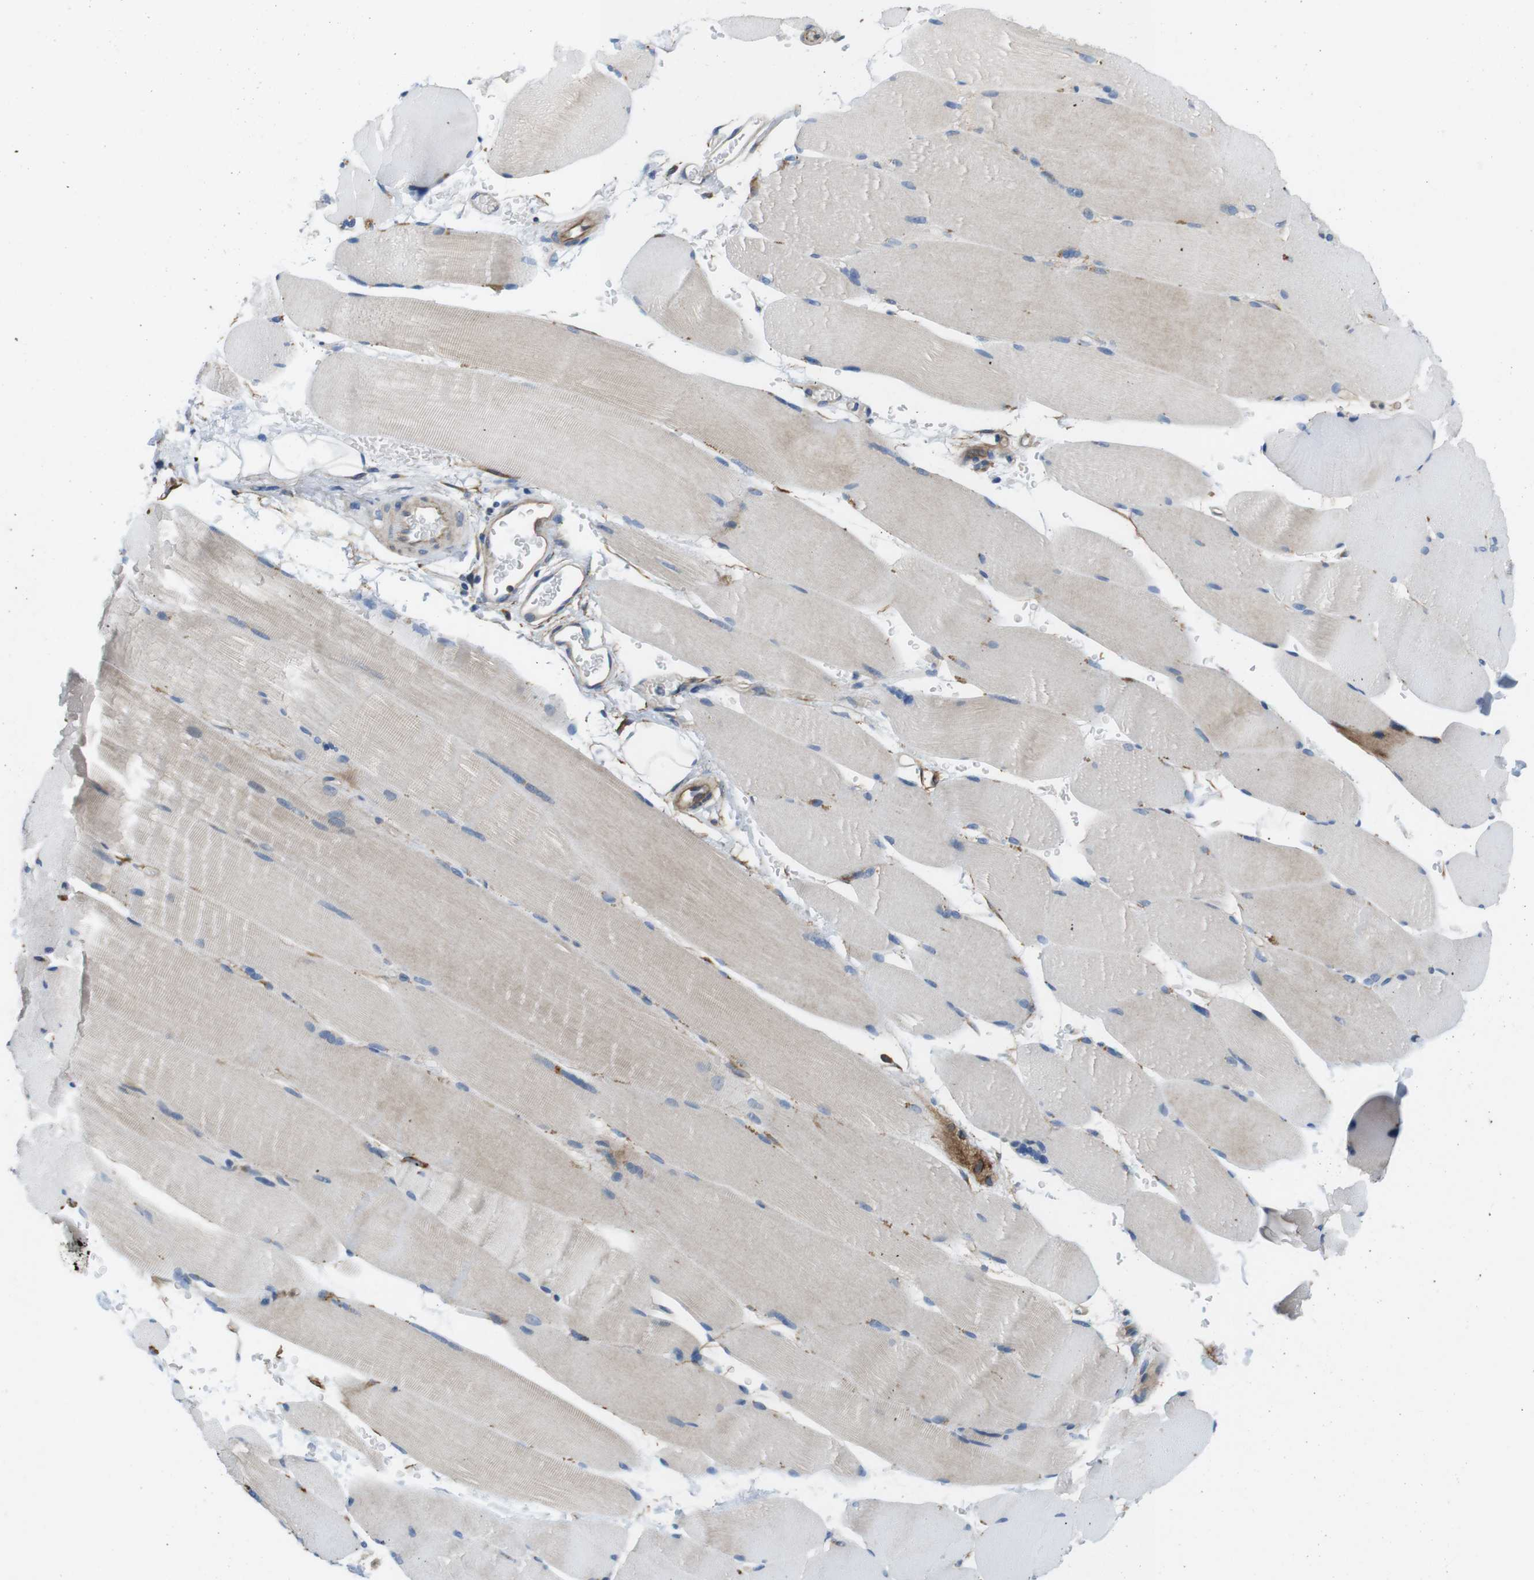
{"staining": {"intensity": "negative", "quantity": "none", "location": "none"}, "tissue": "skeletal muscle", "cell_type": "Myocytes", "image_type": "normal", "snomed": [{"axis": "morphology", "description": "Normal tissue, NOS"}, {"axis": "topography", "description": "Skin"}, {"axis": "topography", "description": "Skeletal muscle"}], "caption": "Human skeletal muscle stained for a protein using IHC shows no expression in myocytes.", "gene": "DCLK1", "patient": {"sex": "male", "age": 83}}